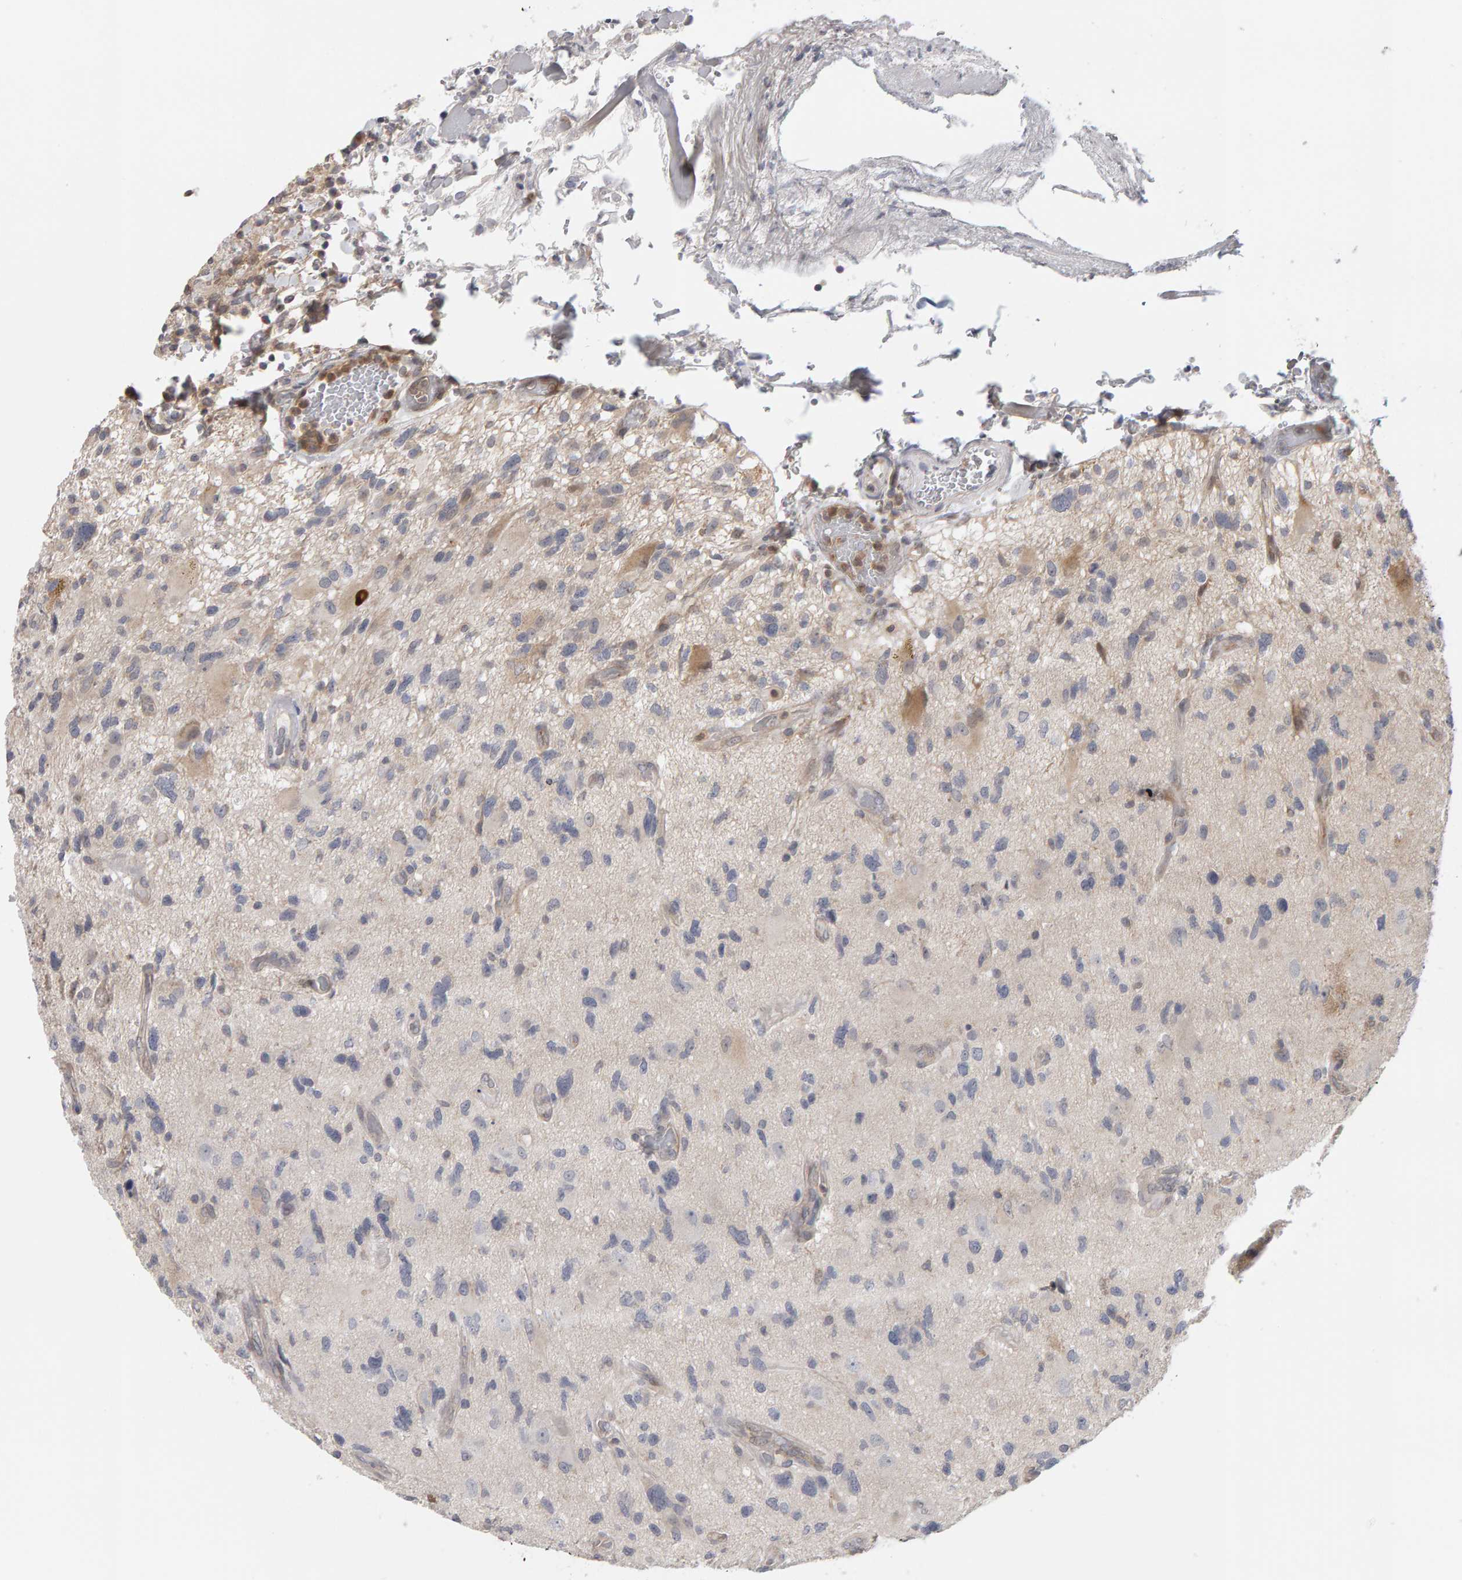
{"staining": {"intensity": "weak", "quantity": "<25%", "location": "cytoplasmic/membranous"}, "tissue": "glioma", "cell_type": "Tumor cells", "image_type": "cancer", "snomed": [{"axis": "morphology", "description": "Glioma, malignant, High grade"}, {"axis": "topography", "description": "Brain"}], "caption": "Immunohistochemistry (IHC) of malignant glioma (high-grade) demonstrates no positivity in tumor cells.", "gene": "MSRA", "patient": {"sex": "male", "age": 33}}